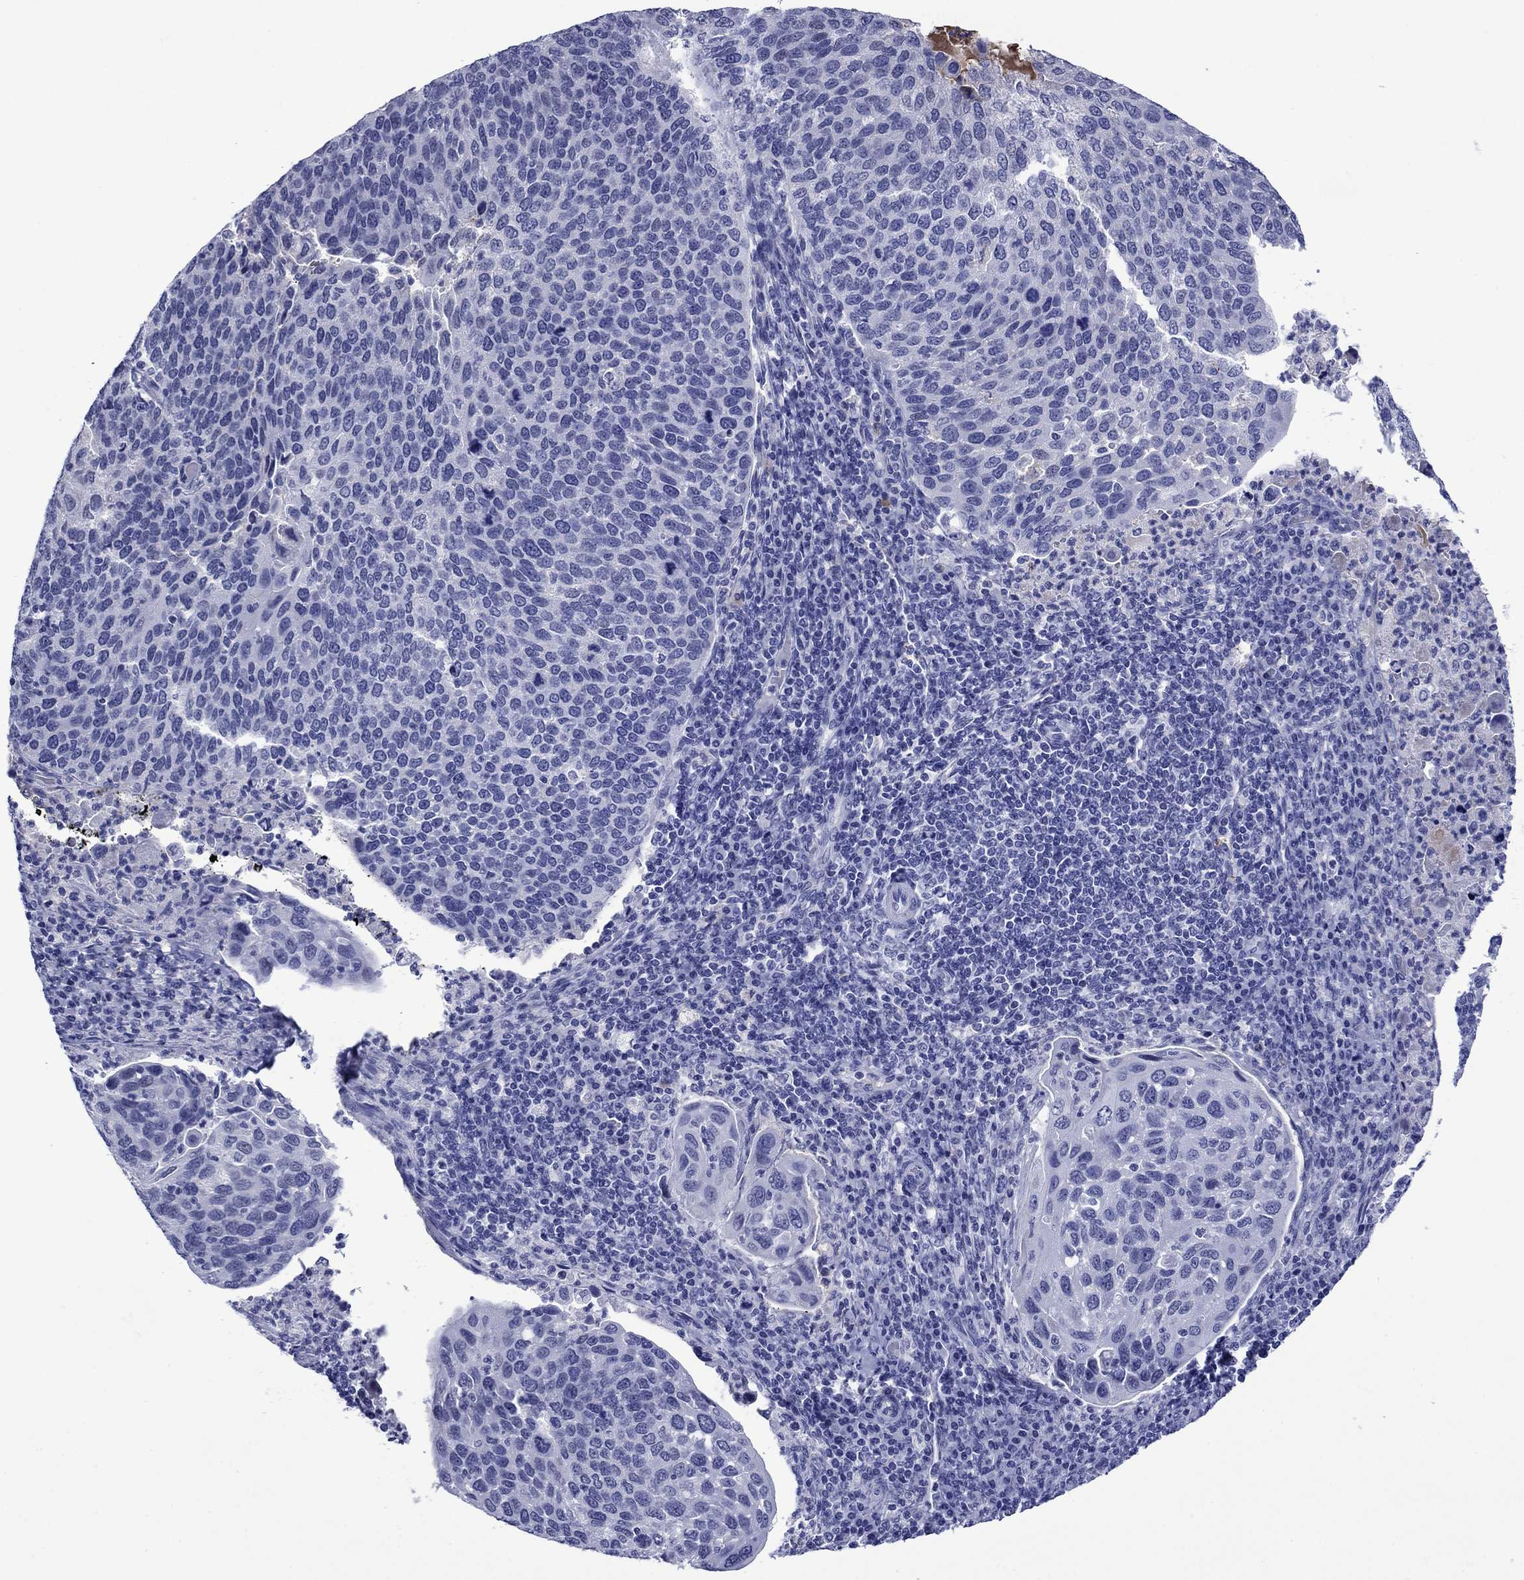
{"staining": {"intensity": "negative", "quantity": "none", "location": "none"}, "tissue": "cervical cancer", "cell_type": "Tumor cells", "image_type": "cancer", "snomed": [{"axis": "morphology", "description": "Squamous cell carcinoma, NOS"}, {"axis": "topography", "description": "Cervix"}], "caption": "Protein analysis of squamous cell carcinoma (cervical) reveals no significant expression in tumor cells.", "gene": "APOA2", "patient": {"sex": "female", "age": 54}}